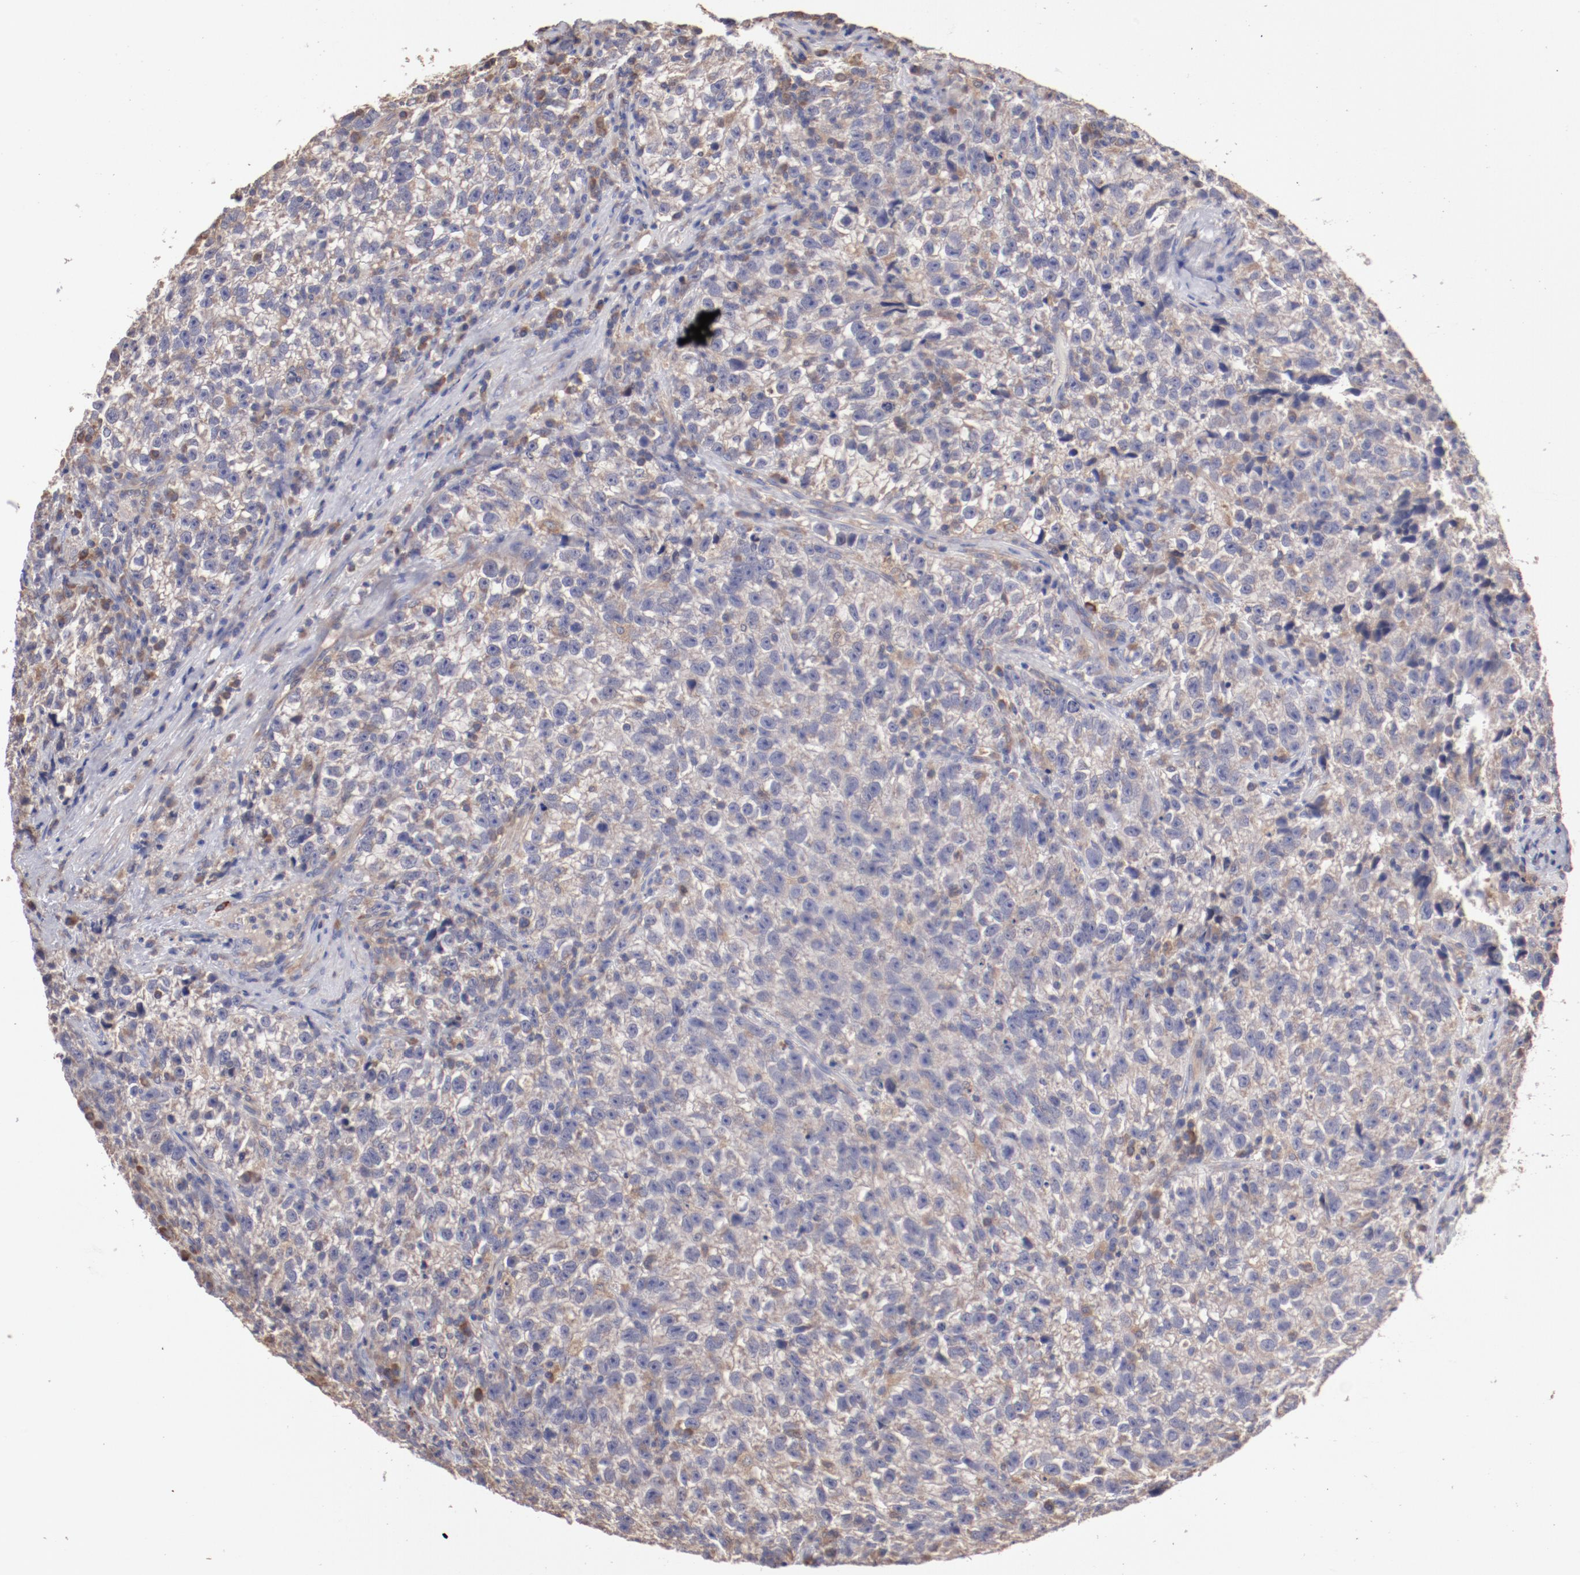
{"staining": {"intensity": "weak", "quantity": "25%-75%", "location": "cytoplasmic/membranous"}, "tissue": "testis cancer", "cell_type": "Tumor cells", "image_type": "cancer", "snomed": [{"axis": "morphology", "description": "Seminoma, NOS"}, {"axis": "topography", "description": "Testis"}], "caption": "DAB (3,3'-diaminobenzidine) immunohistochemical staining of testis cancer displays weak cytoplasmic/membranous protein staining in about 25%-75% of tumor cells.", "gene": "NFKBIE", "patient": {"sex": "male", "age": 38}}